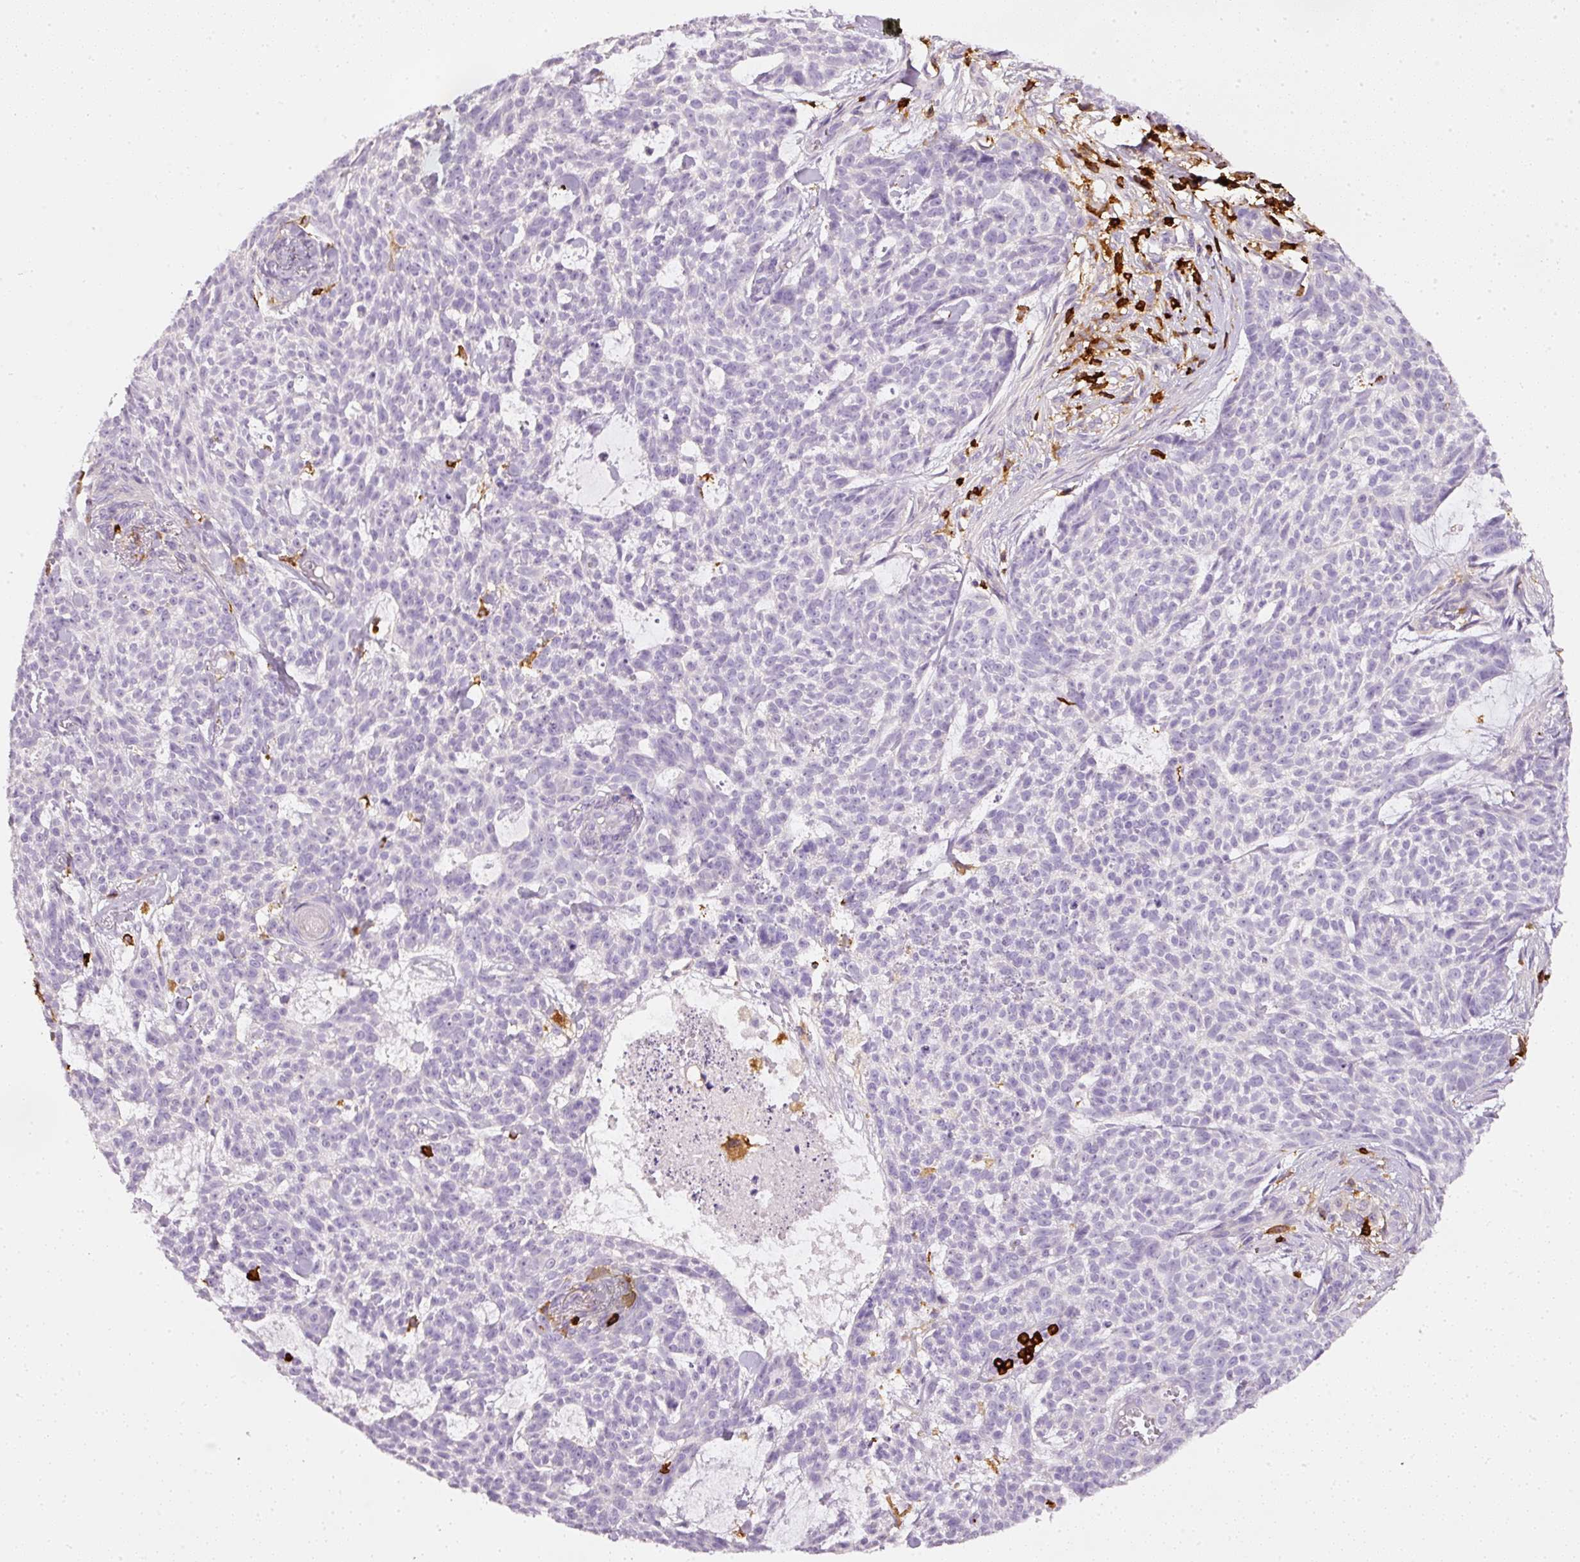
{"staining": {"intensity": "negative", "quantity": "none", "location": "none"}, "tissue": "skin cancer", "cell_type": "Tumor cells", "image_type": "cancer", "snomed": [{"axis": "morphology", "description": "Basal cell carcinoma"}, {"axis": "topography", "description": "Skin"}], "caption": "This is an immunohistochemistry (IHC) micrograph of skin basal cell carcinoma. There is no expression in tumor cells.", "gene": "EVL", "patient": {"sex": "female", "age": 93}}